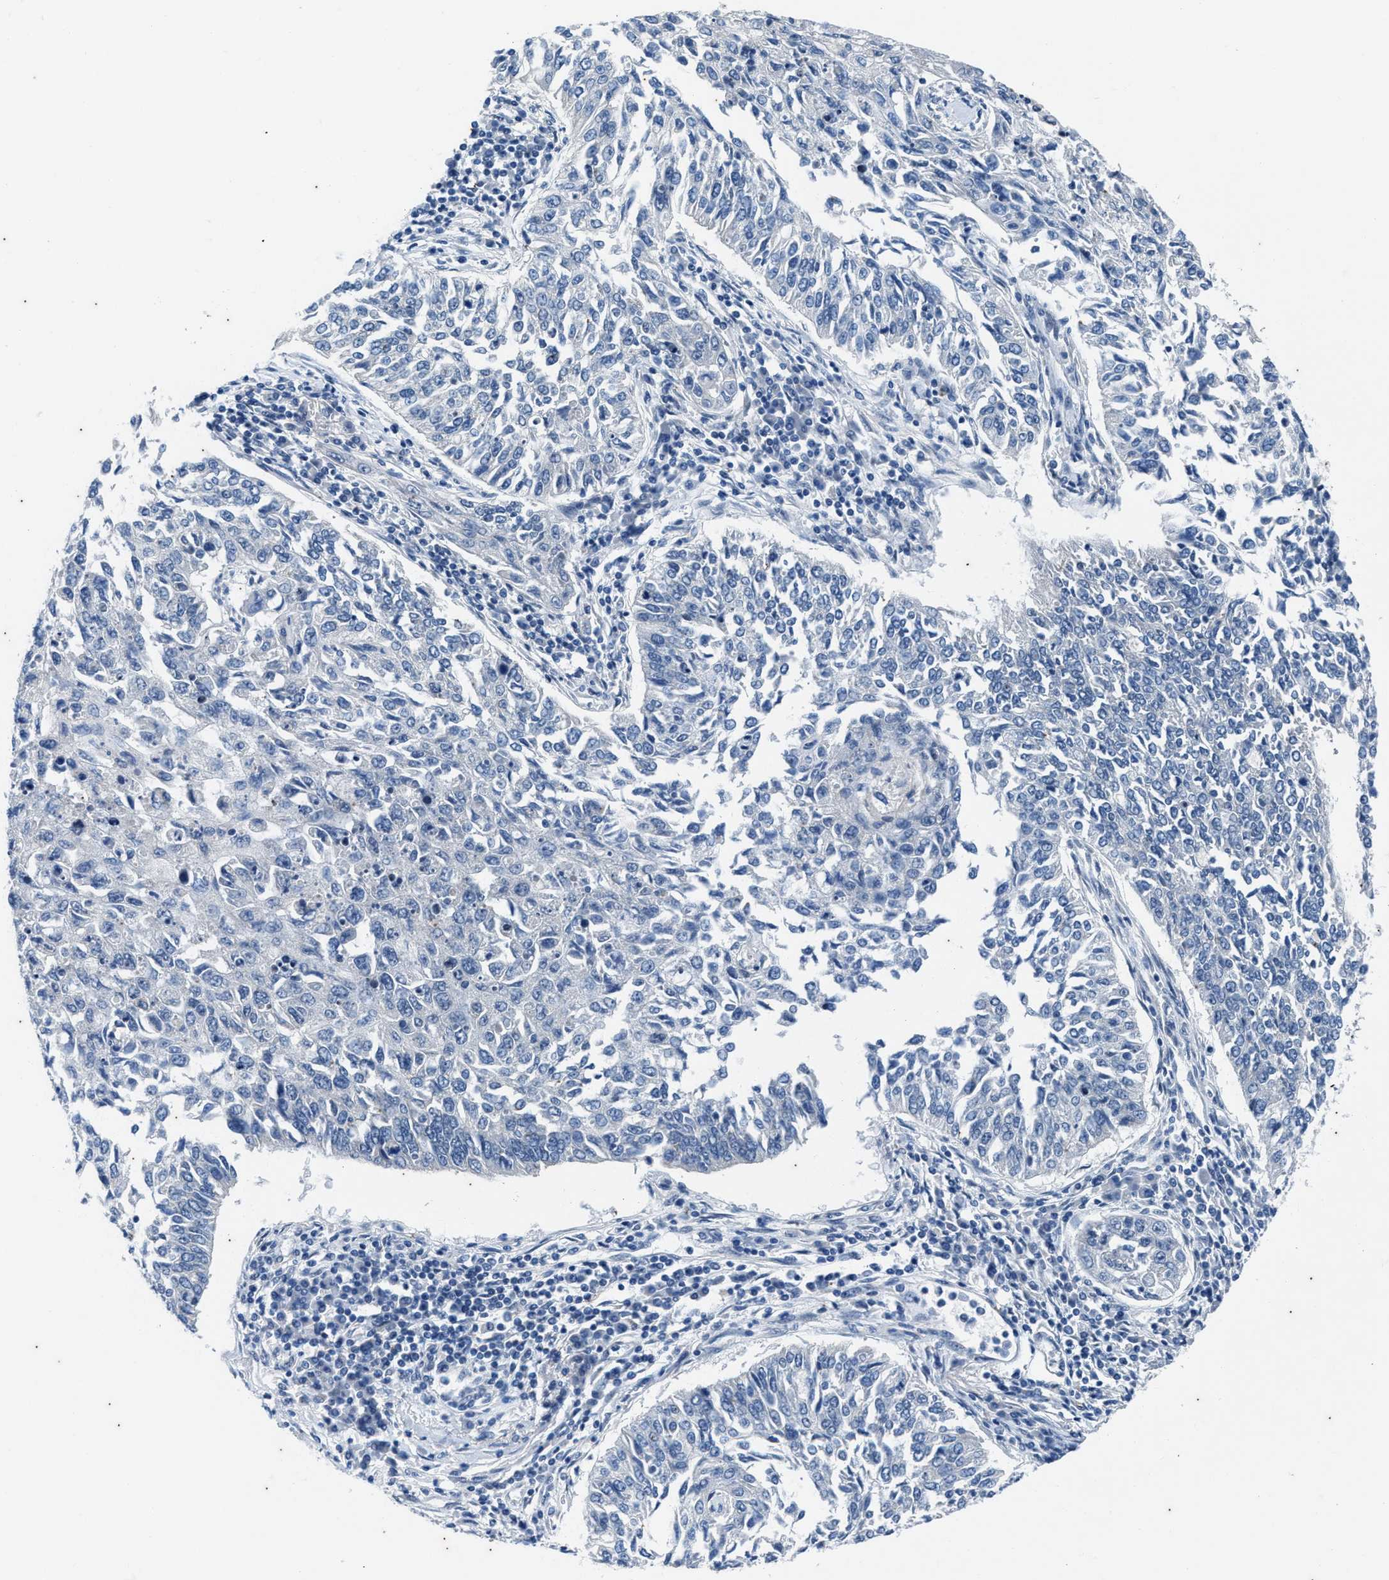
{"staining": {"intensity": "negative", "quantity": "none", "location": "none"}, "tissue": "lung cancer", "cell_type": "Tumor cells", "image_type": "cancer", "snomed": [{"axis": "morphology", "description": "Normal tissue, NOS"}, {"axis": "morphology", "description": "Squamous cell carcinoma, NOS"}, {"axis": "topography", "description": "Cartilage tissue"}, {"axis": "topography", "description": "Bronchus"}, {"axis": "topography", "description": "Lung"}], "caption": "Immunohistochemical staining of human lung cancer exhibits no significant expression in tumor cells.", "gene": "KIF24", "patient": {"sex": "female", "age": 49}}